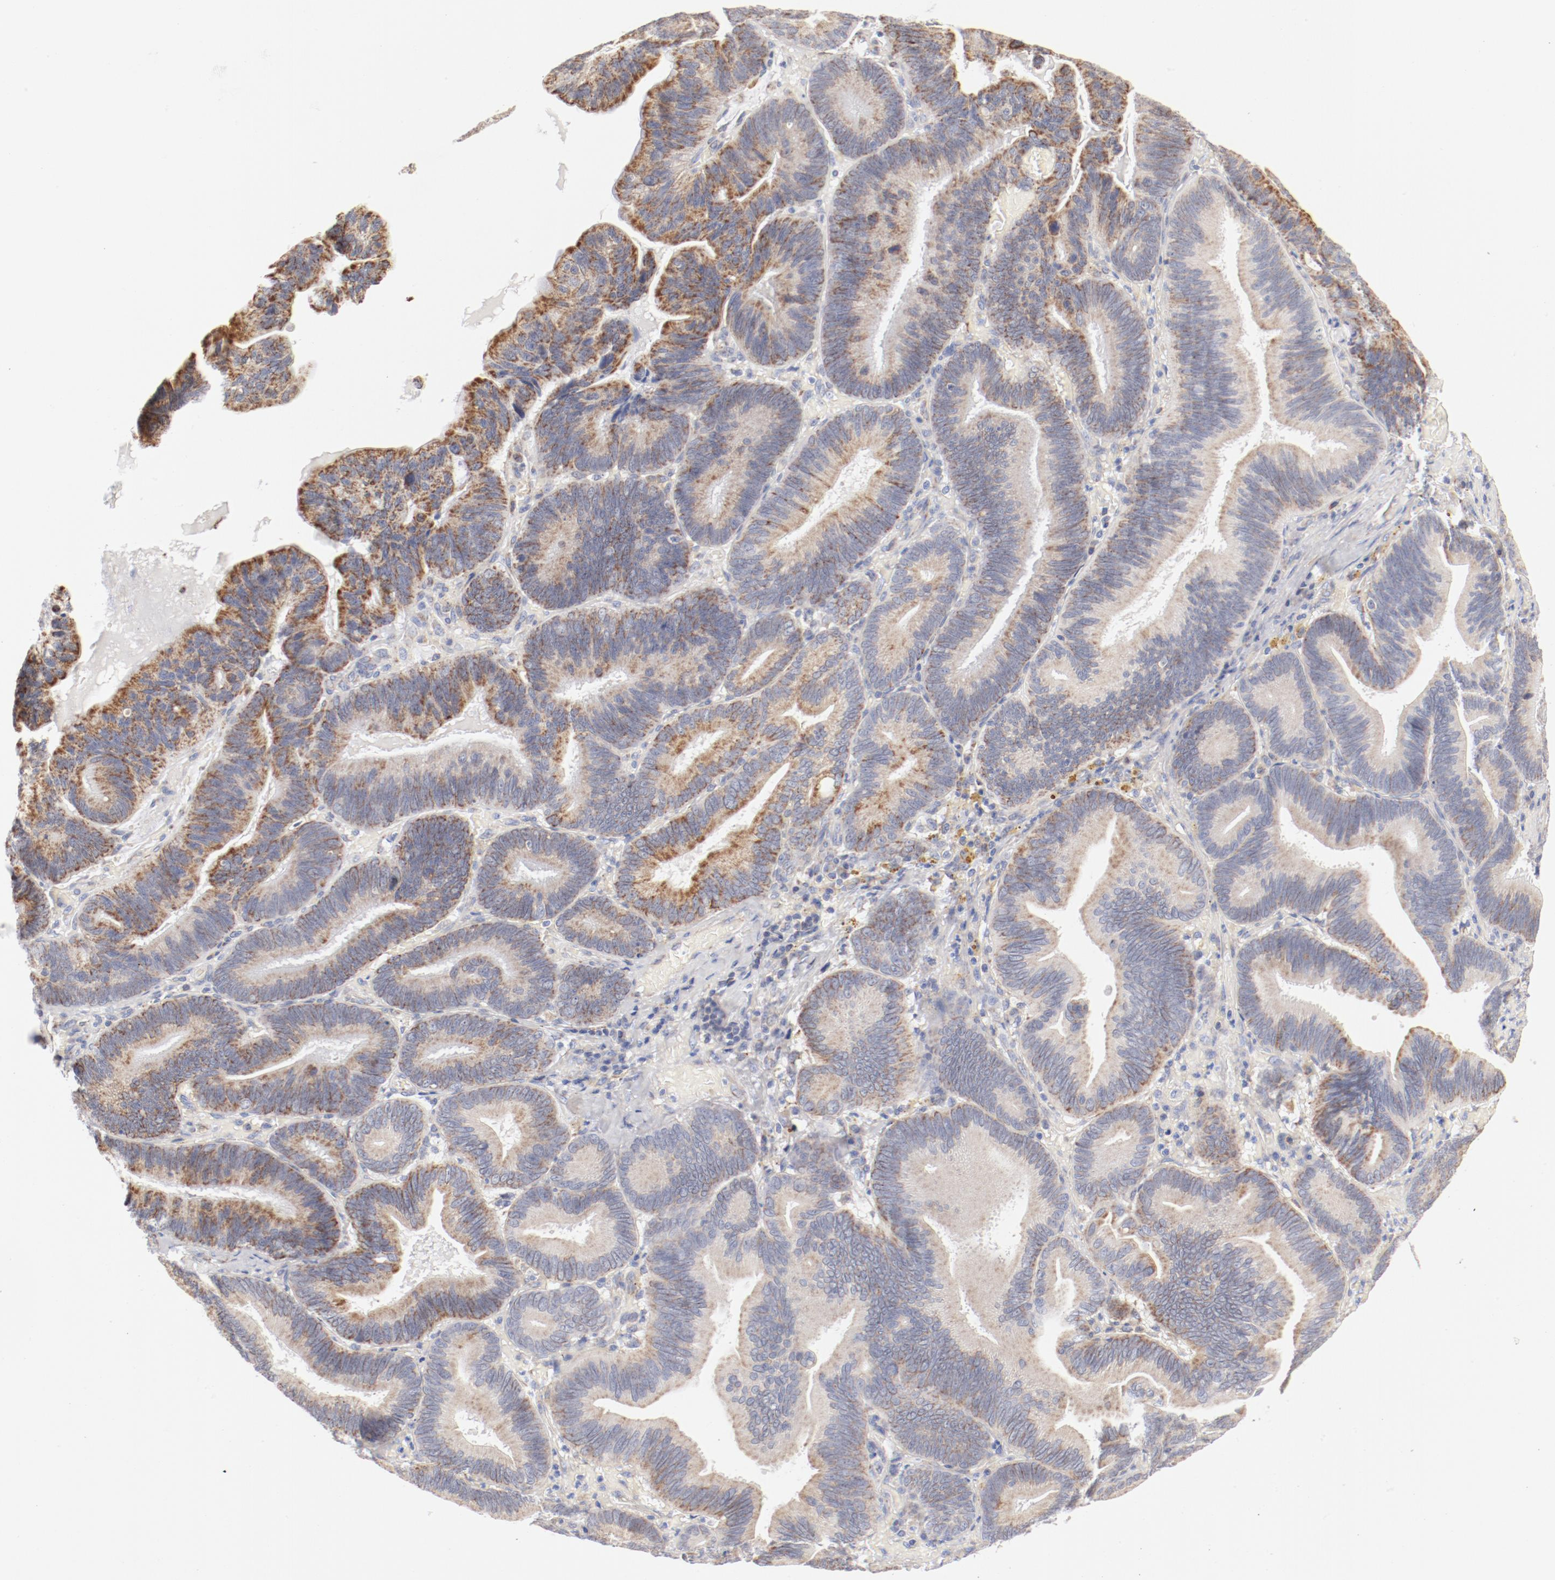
{"staining": {"intensity": "moderate", "quantity": ">75%", "location": "cytoplasmic/membranous"}, "tissue": "pancreatic cancer", "cell_type": "Tumor cells", "image_type": "cancer", "snomed": [{"axis": "morphology", "description": "Adenocarcinoma, NOS"}, {"axis": "topography", "description": "Pancreas"}], "caption": "Immunohistochemical staining of human pancreatic cancer demonstrates moderate cytoplasmic/membranous protein expression in approximately >75% of tumor cells. (Stains: DAB in brown, nuclei in blue, Microscopy: brightfield microscopy at high magnification).", "gene": "MRPL58", "patient": {"sex": "male", "age": 82}}